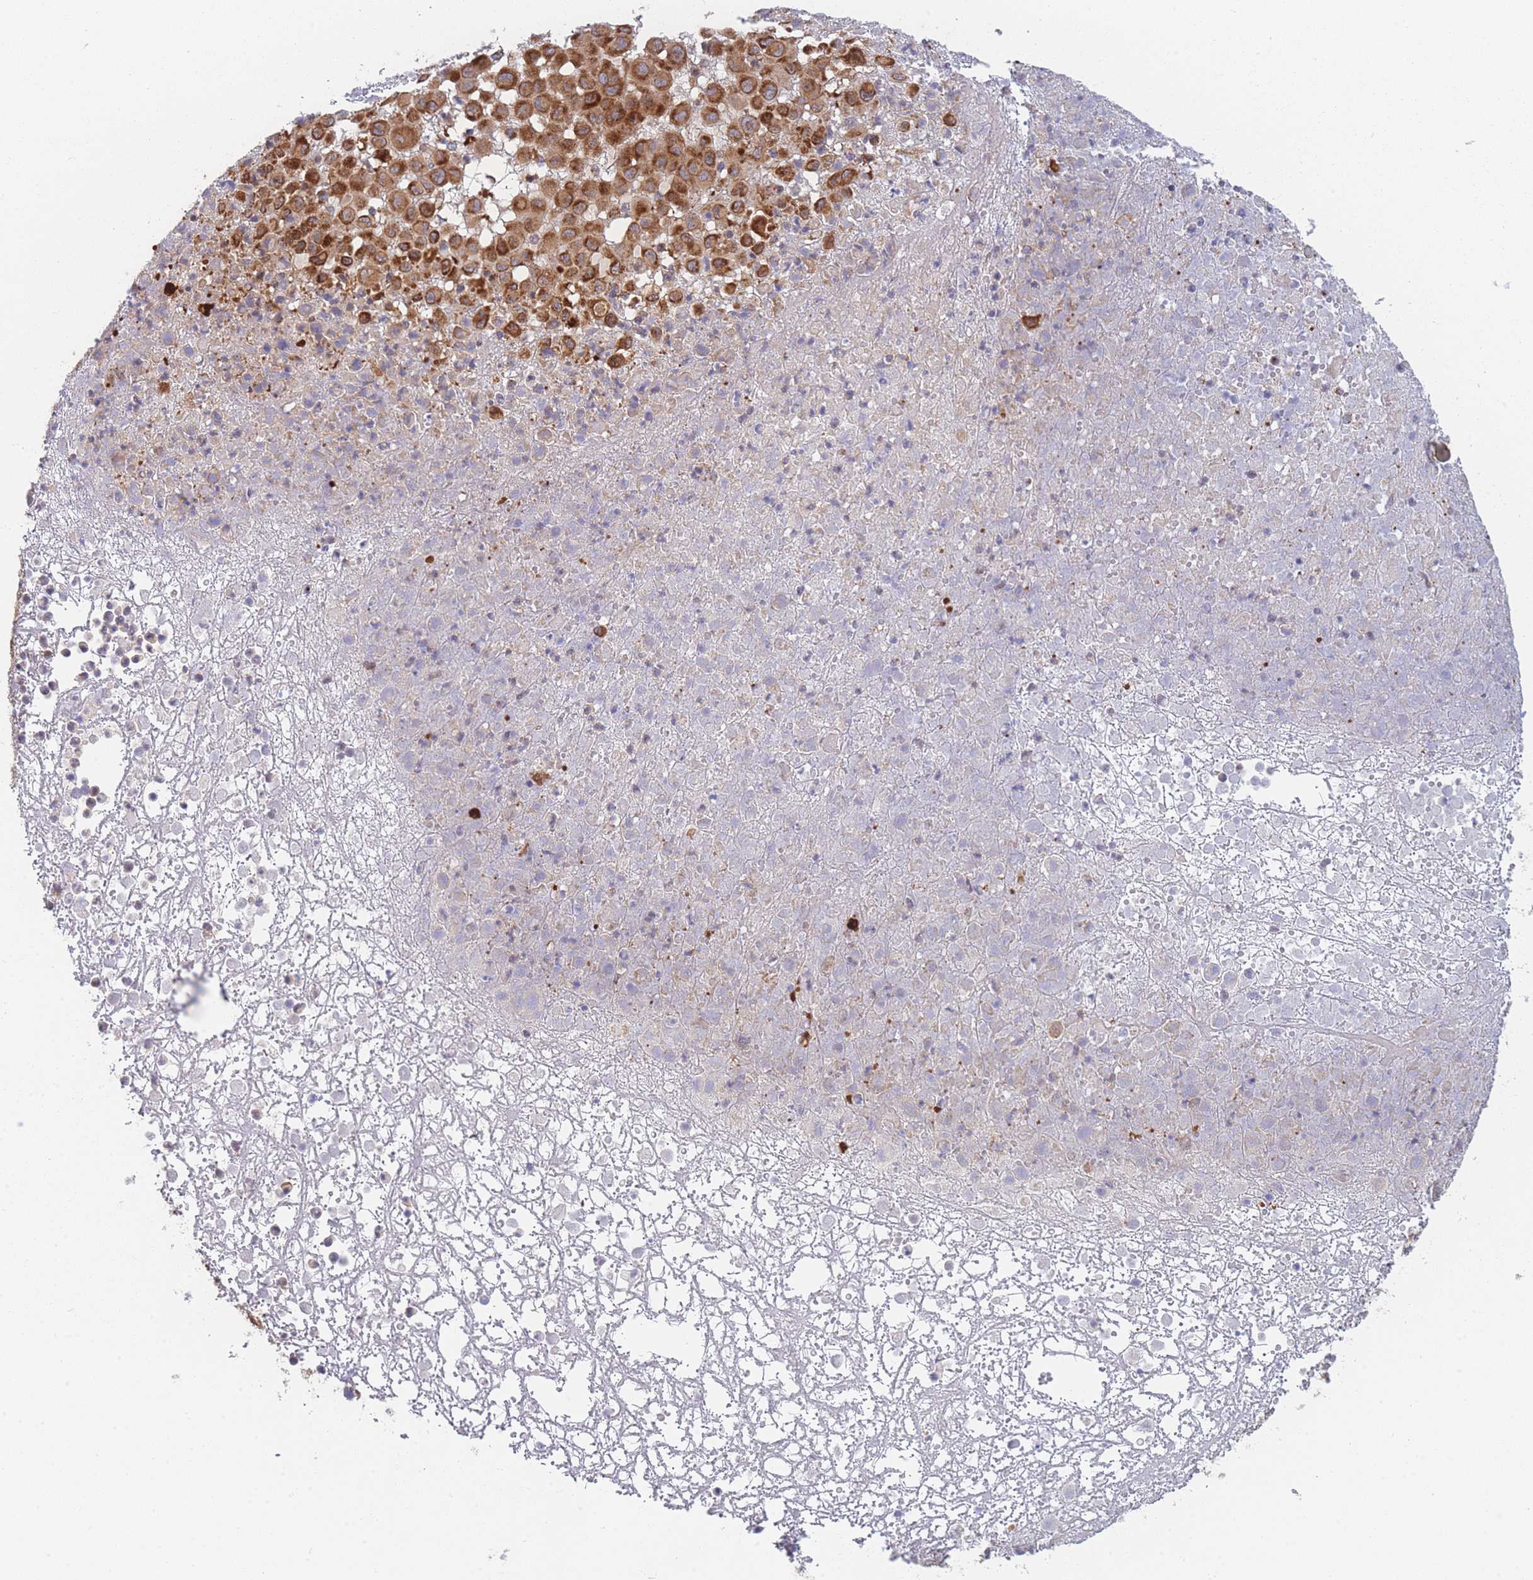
{"staining": {"intensity": "strong", "quantity": ">75%", "location": "cytoplasmic/membranous"}, "tissue": "melanoma", "cell_type": "Tumor cells", "image_type": "cancer", "snomed": [{"axis": "morphology", "description": "Malignant melanoma, NOS"}, {"axis": "topography", "description": "Skin"}], "caption": "Melanoma stained with IHC shows strong cytoplasmic/membranous expression in approximately >75% of tumor cells.", "gene": "MTRES1", "patient": {"sex": "male", "age": 73}}